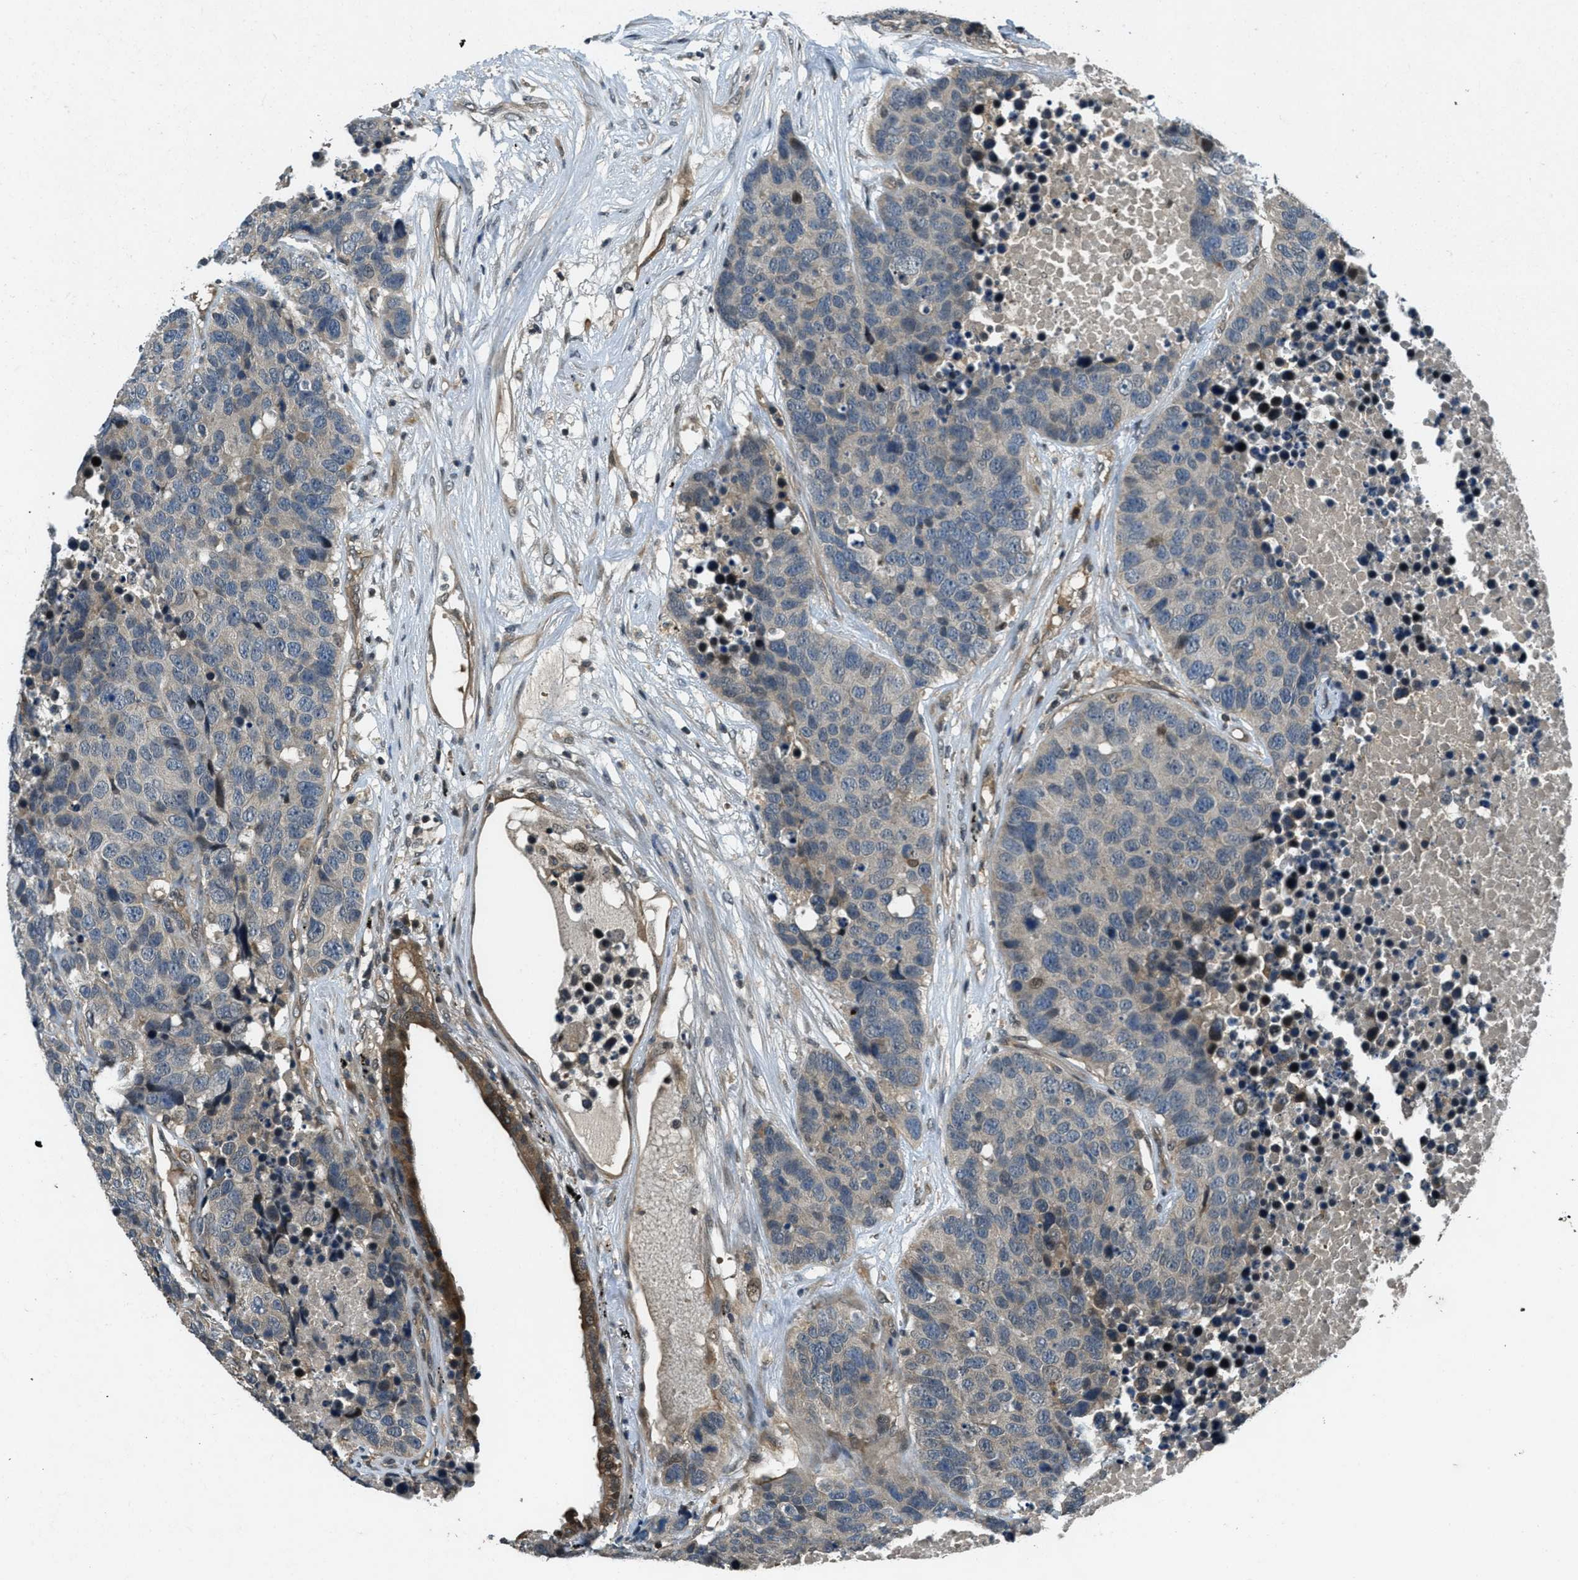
{"staining": {"intensity": "weak", "quantity": "<25%", "location": "cytoplasmic/membranous"}, "tissue": "carcinoid", "cell_type": "Tumor cells", "image_type": "cancer", "snomed": [{"axis": "morphology", "description": "Carcinoid, malignant, NOS"}, {"axis": "topography", "description": "Lung"}], "caption": "Human carcinoid (malignant) stained for a protein using immunohistochemistry (IHC) exhibits no staining in tumor cells.", "gene": "DUSP6", "patient": {"sex": "male", "age": 60}}